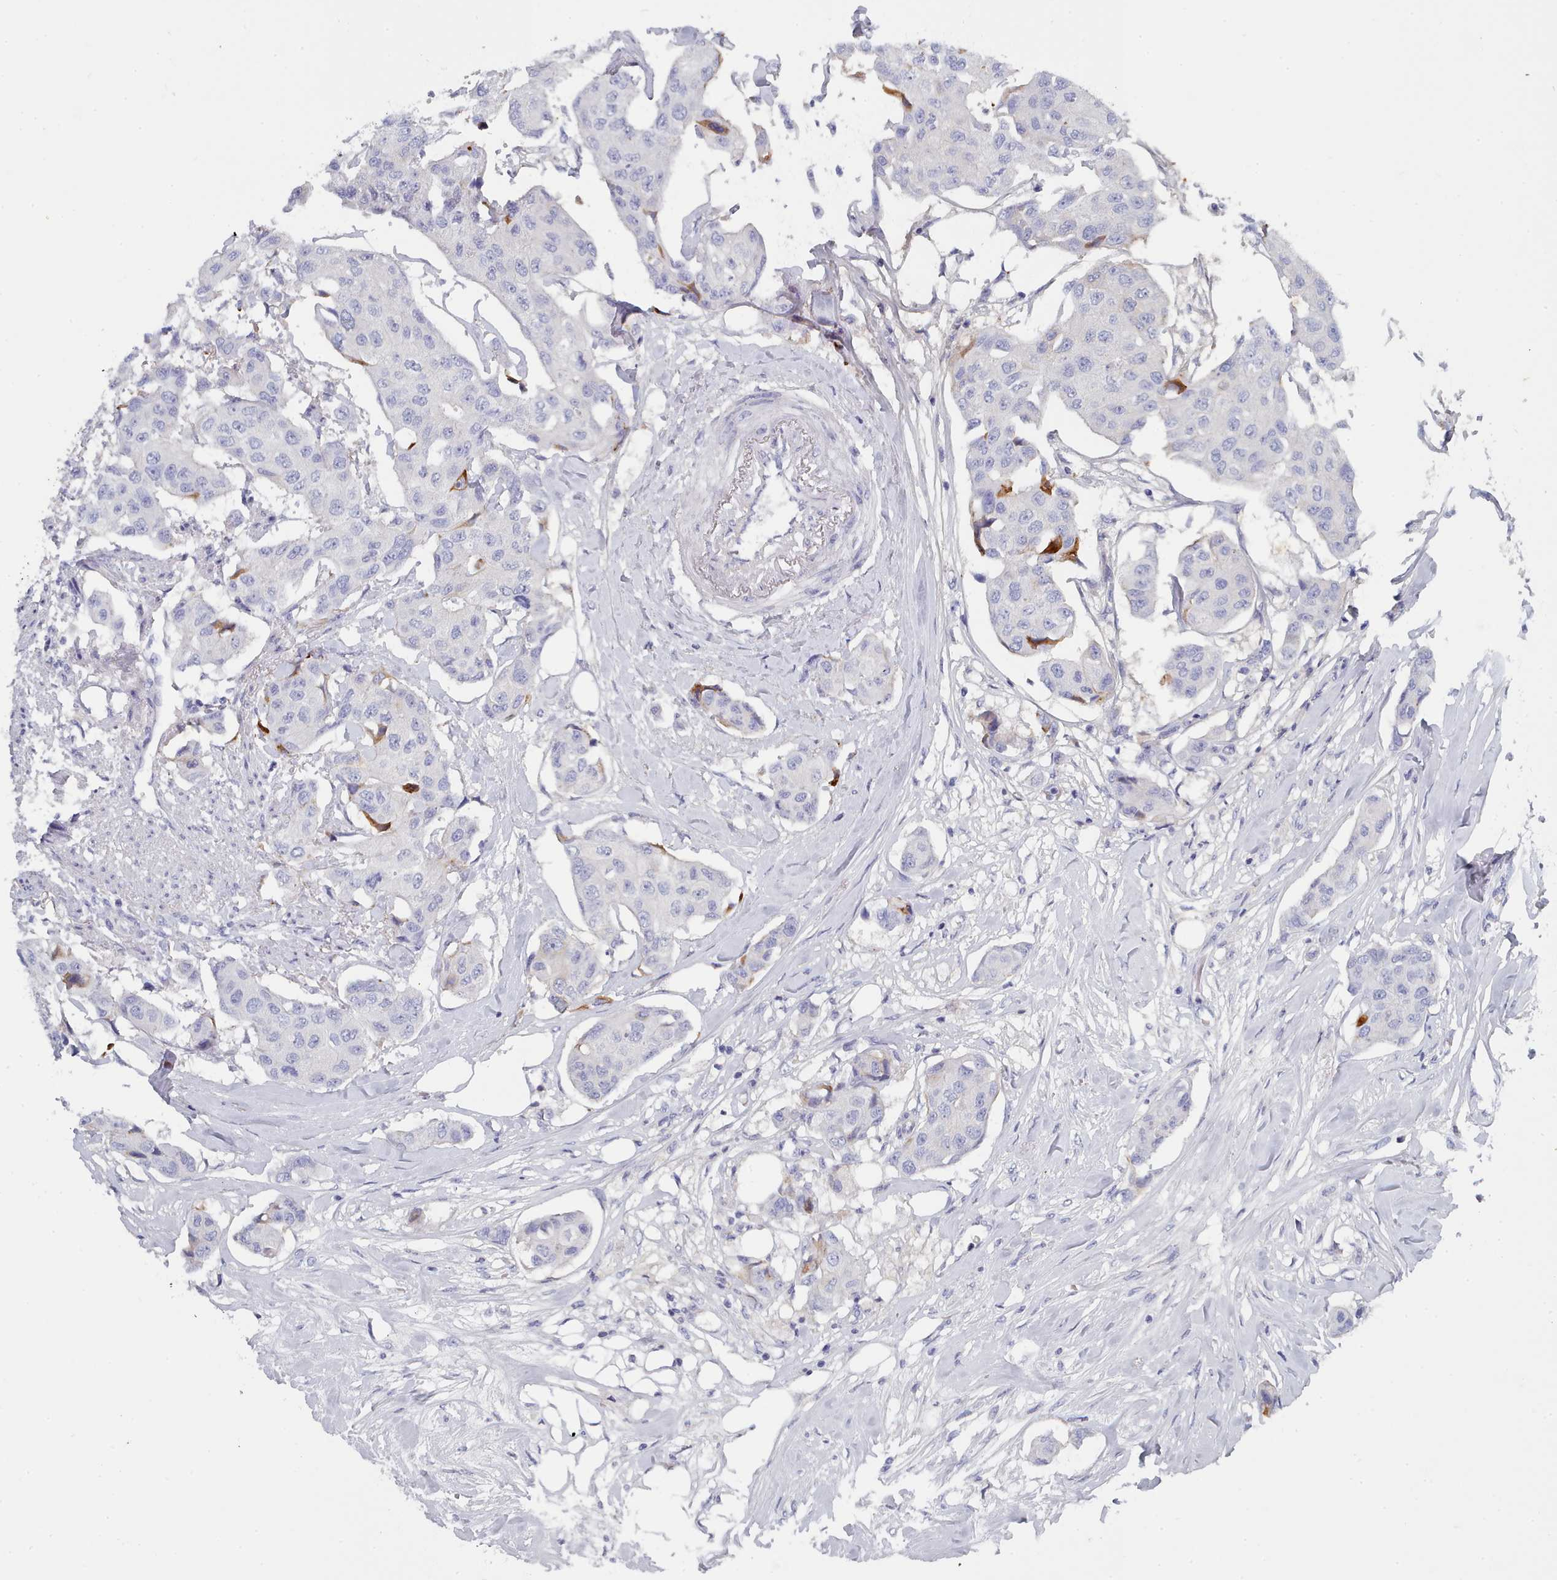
{"staining": {"intensity": "negative", "quantity": "none", "location": "none"}, "tissue": "breast cancer", "cell_type": "Tumor cells", "image_type": "cancer", "snomed": [{"axis": "morphology", "description": "Duct carcinoma"}, {"axis": "topography", "description": "Breast"}, {"axis": "topography", "description": "Lymph node"}], "caption": "This is an immunohistochemistry (IHC) image of human breast cancer. There is no positivity in tumor cells.", "gene": "PDE4C", "patient": {"sex": "female", "age": 80}}